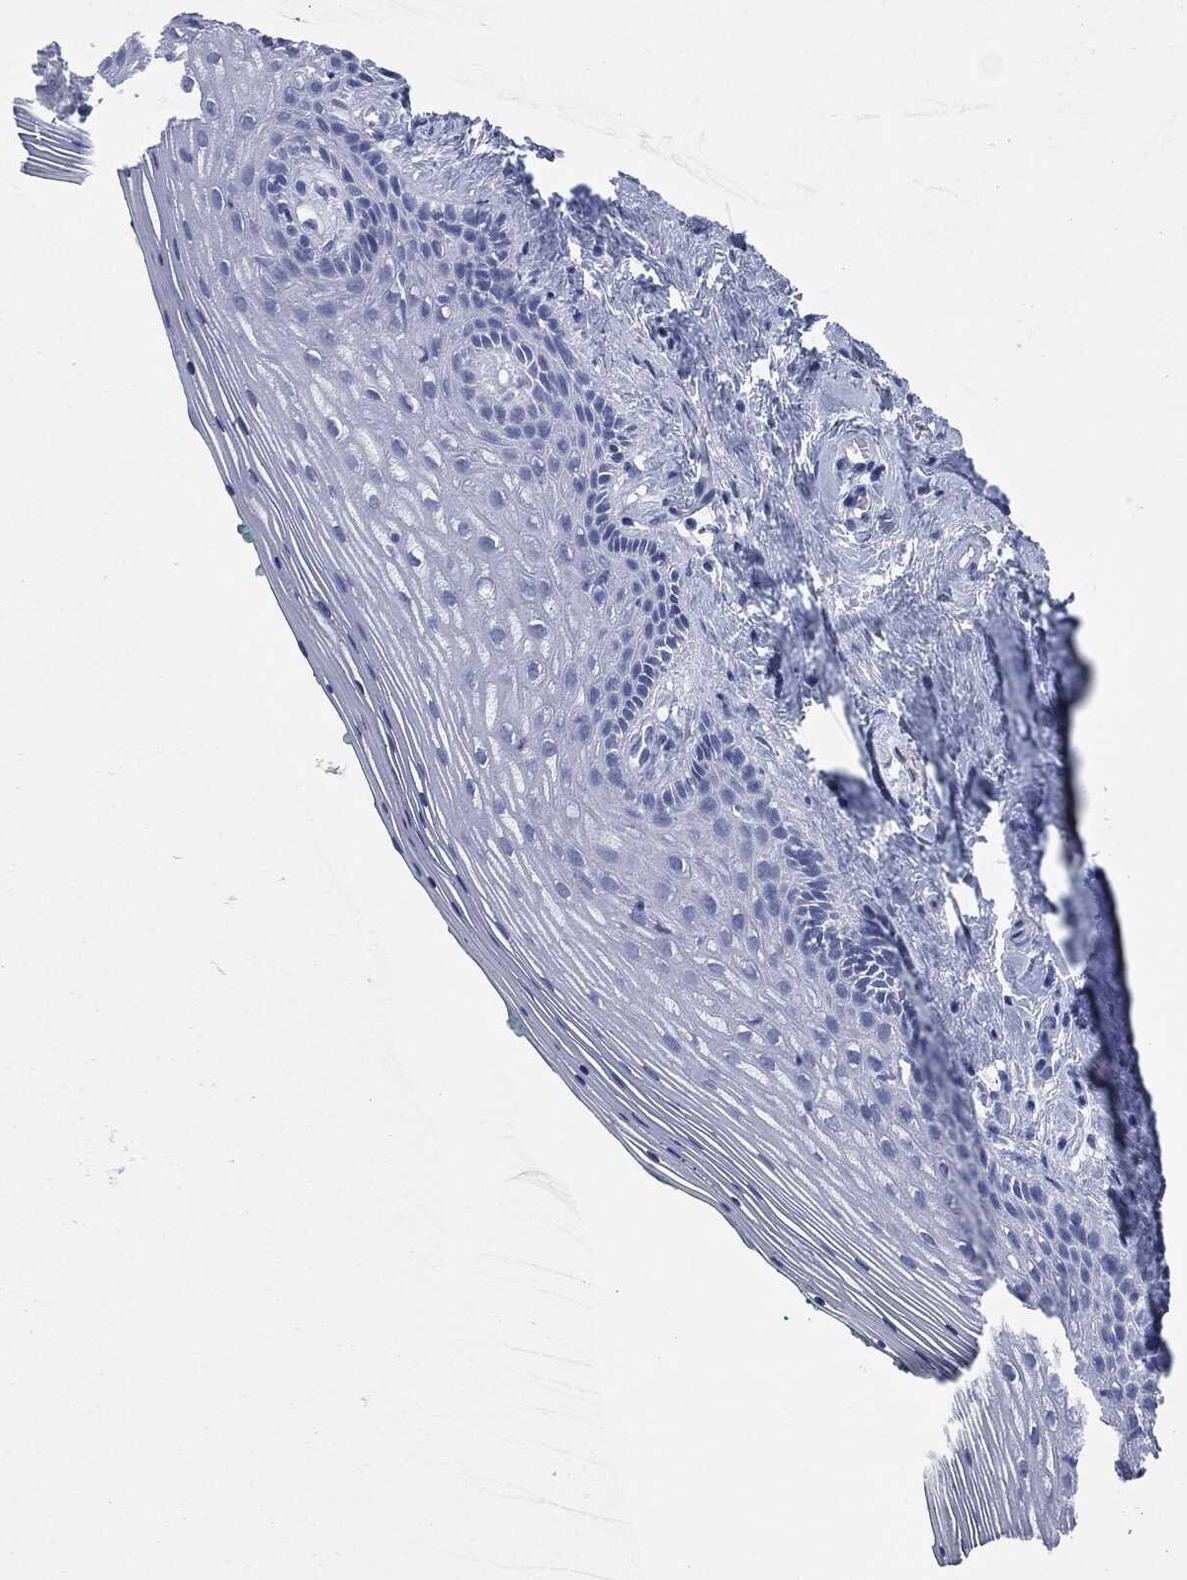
{"staining": {"intensity": "negative", "quantity": "none", "location": "none"}, "tissue": "vagina", "cell_type": "Squamous epithelial cells", "image_type": "normal", "snomed": [{"axis": "morphology", "description": "Normal tissue, NOS"}, {"axis": "topography", "description": "Vagina"}], "caption": "This is an IHC photomicrograph of normal vagina. There is no staining in squamous epithelial cells.", "gene": "MUC16", "patient": {"sex": "female", "age": 45}}